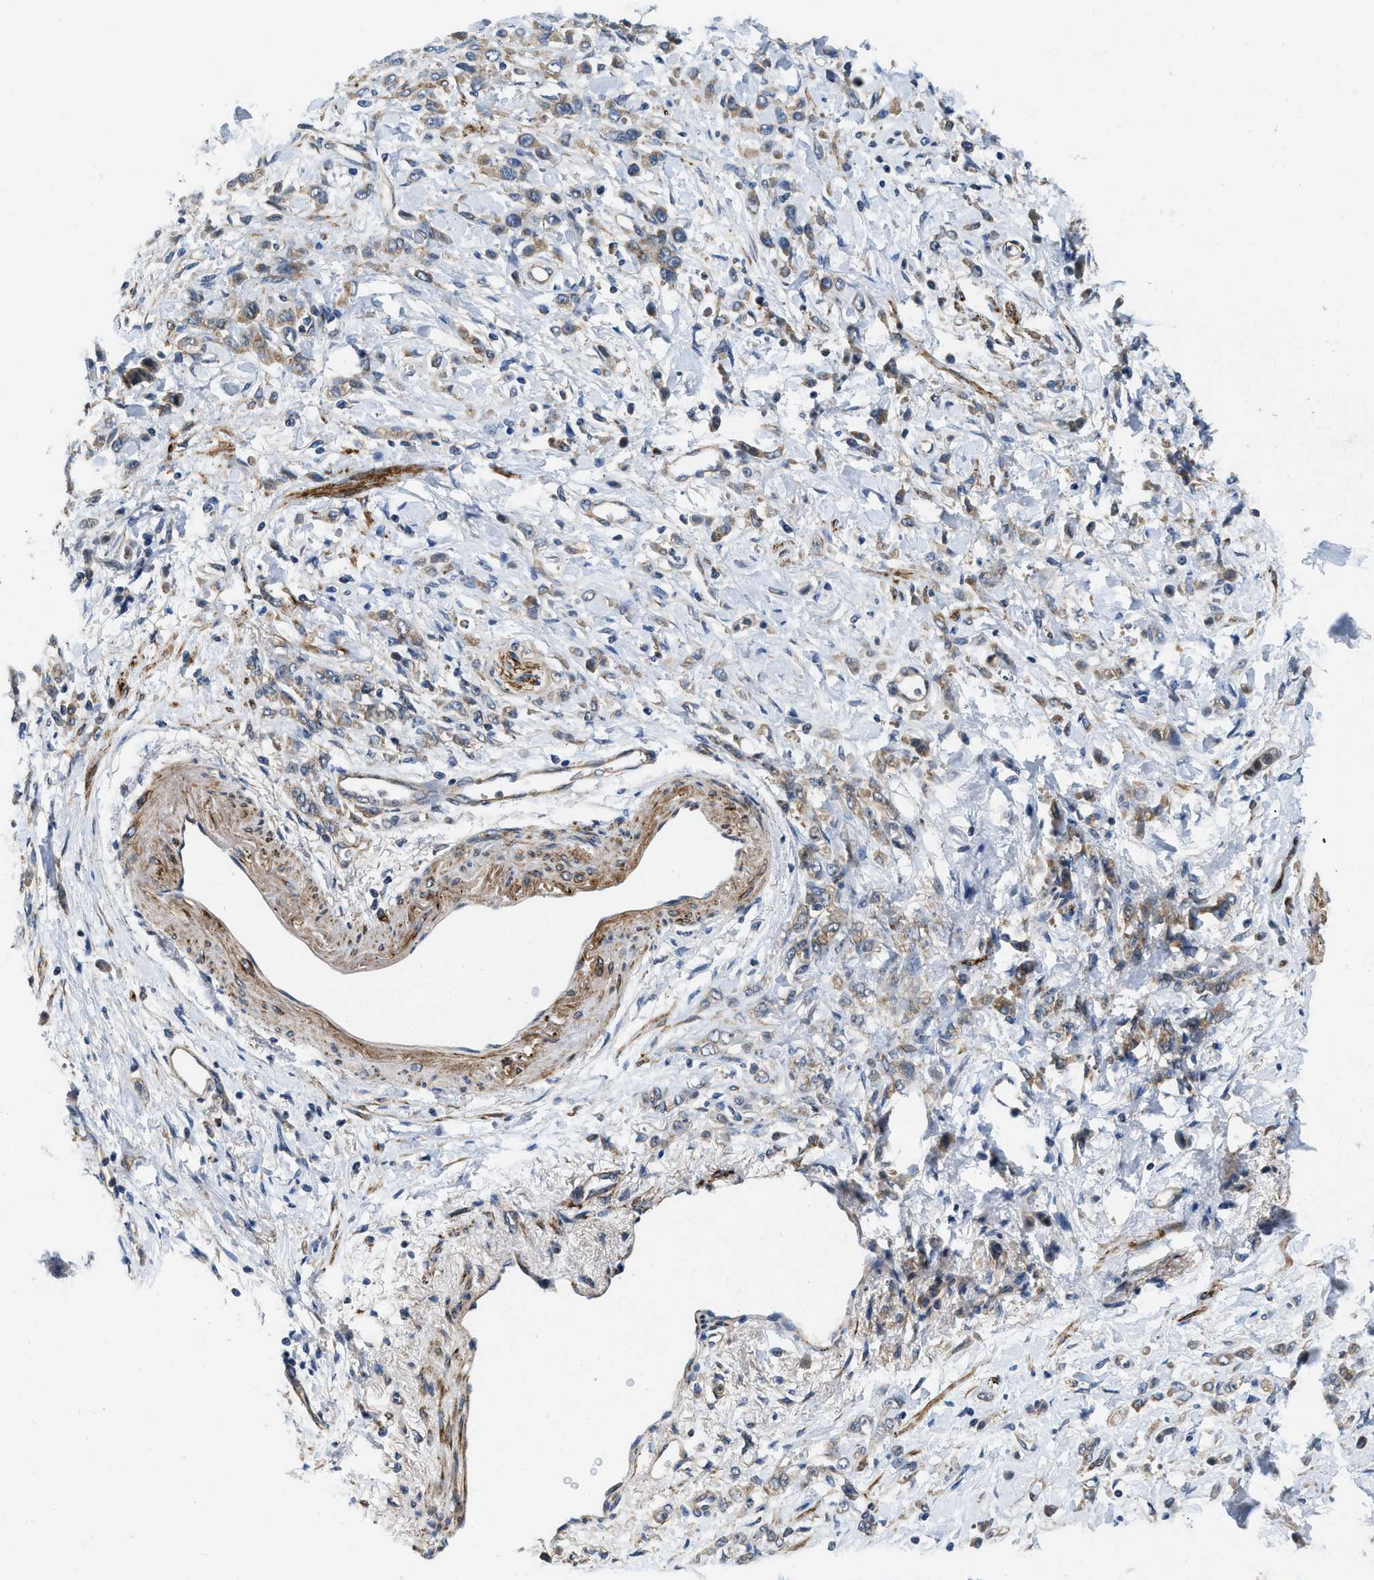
{"staining": {"intensity": "moderate", "quantity": ">75%", "location": "cytoplasmic/membranous"}, "tissue": "stomach cancer", "cell_type": "Tumor cells", "image_type": "cancer", "snomed": [{"axis": "morphology", "description": "Normal tissue, NOS"}, {"axis": "morphology", "description": "Adenocarcinoma, NOS"}, {"axis": "topography", "description": "Stomach"}], "caption": "Immunohistochemistry (IHC) of human stomach cancer (adenocarcinoma) shows medium levels of moderate cytoplasmic/membranous expression in approximately >75% of tumor cells.", "gene": "ZNF599", "patient": {"sex": "male", "age": 82}}